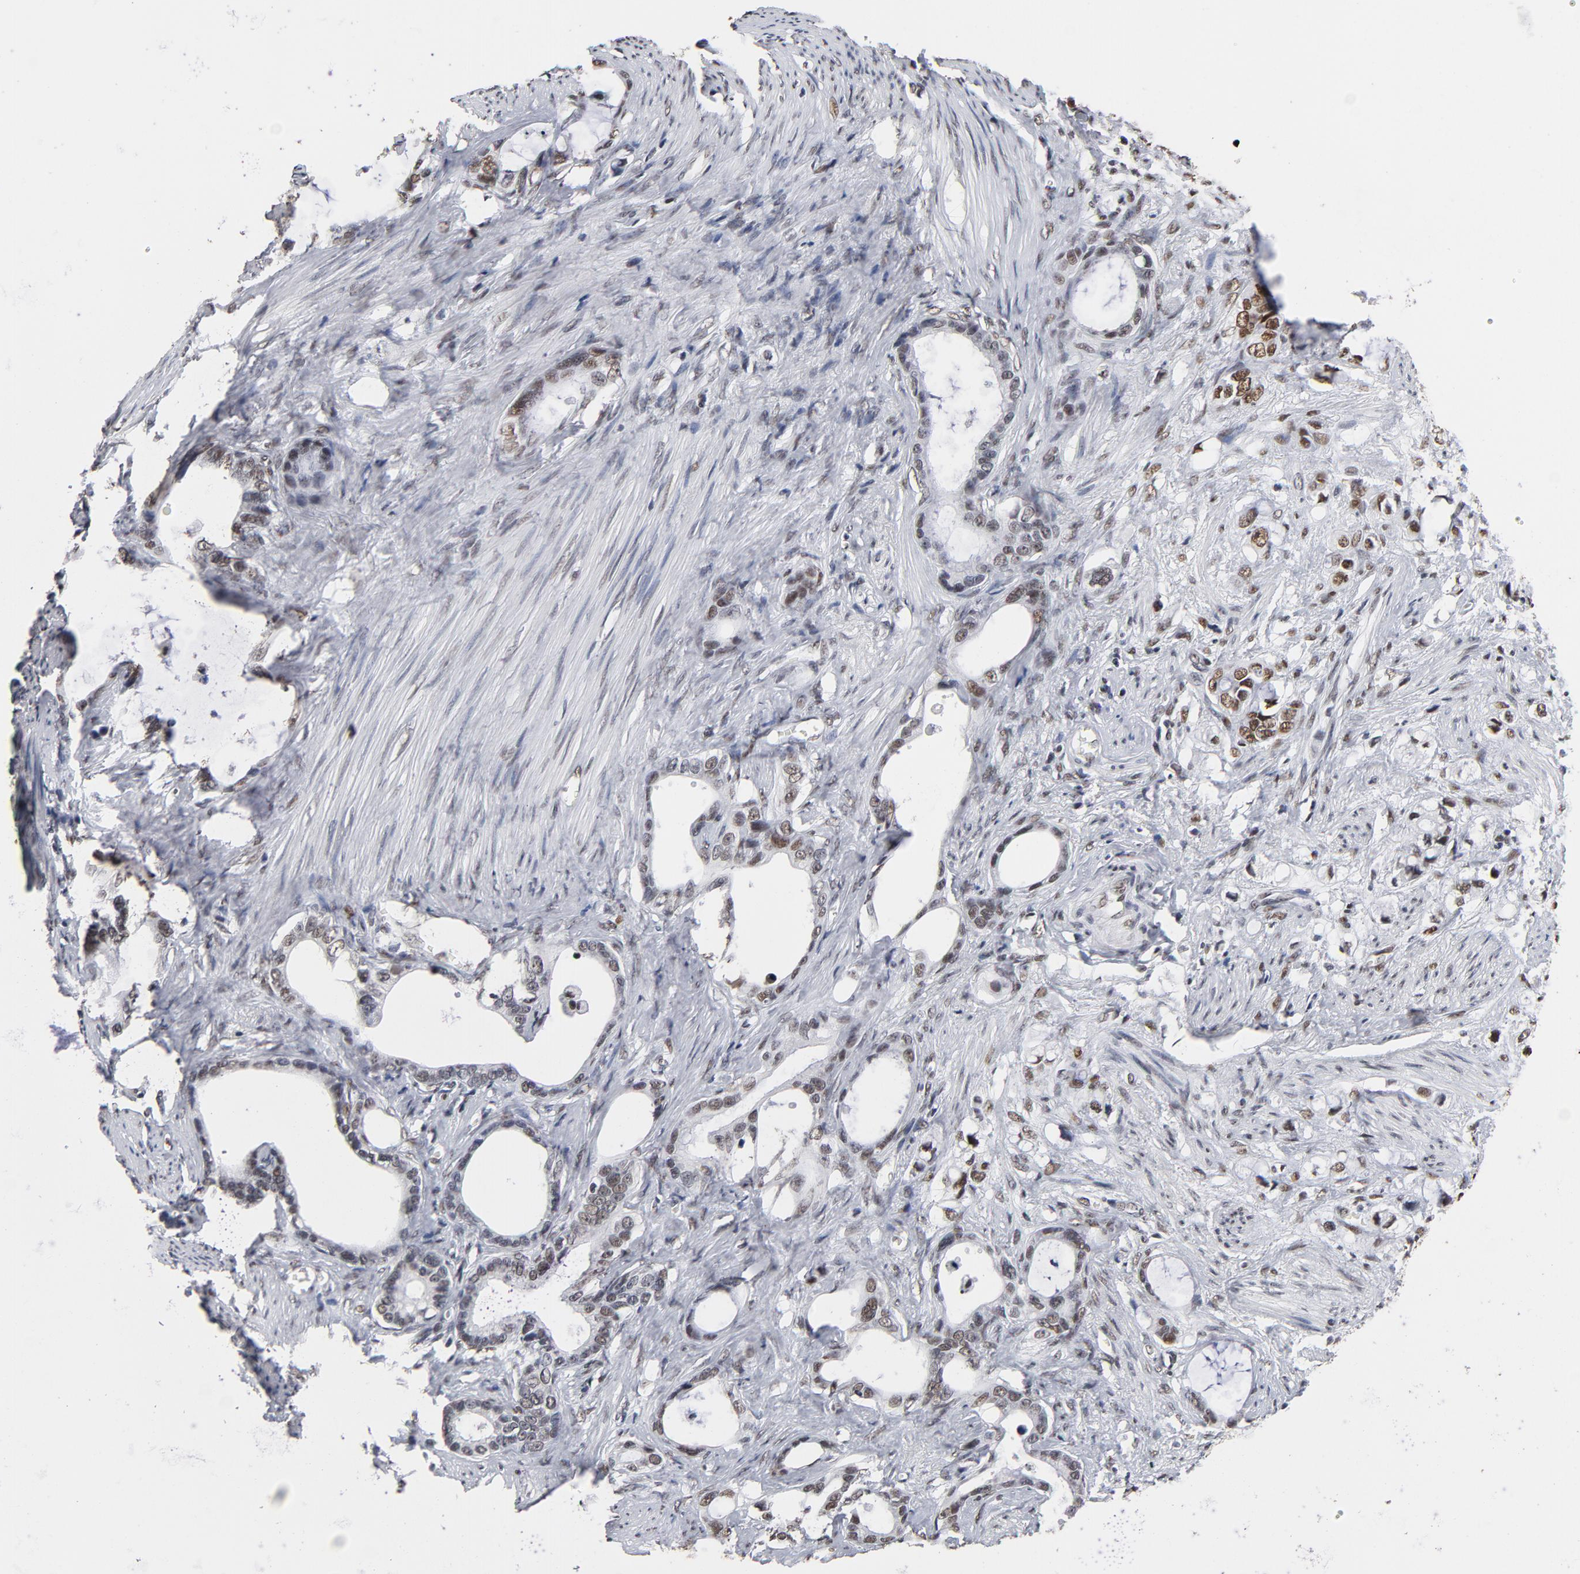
{"staining": {"intensity": "moderate", "quantity": ">75%", "location": "nuclear"}, "tissue": "stomach cancer", "cell_type": "Tumor cells", "image_type": "cancer", "snomed": [{"axis": "morphology", "description": "Adenocarcinoma, NOS"}, {"axis": "topography", "description": "Stomach"}], "caption": "IHC (DAB (3,3'-diaminobenzidine)) staining of stomach adenocarcinoma displays moderate nuclear protein positivity in approximately >75% of tumor cells. (Stains: DAB (3,3'-diaminobenzidine) in brown, nuclei in blue, Microscopy: brightfield microscopy at high magnification).", "gene": "TP53BP1", "patient": {"sex": "female", "age": 75}}